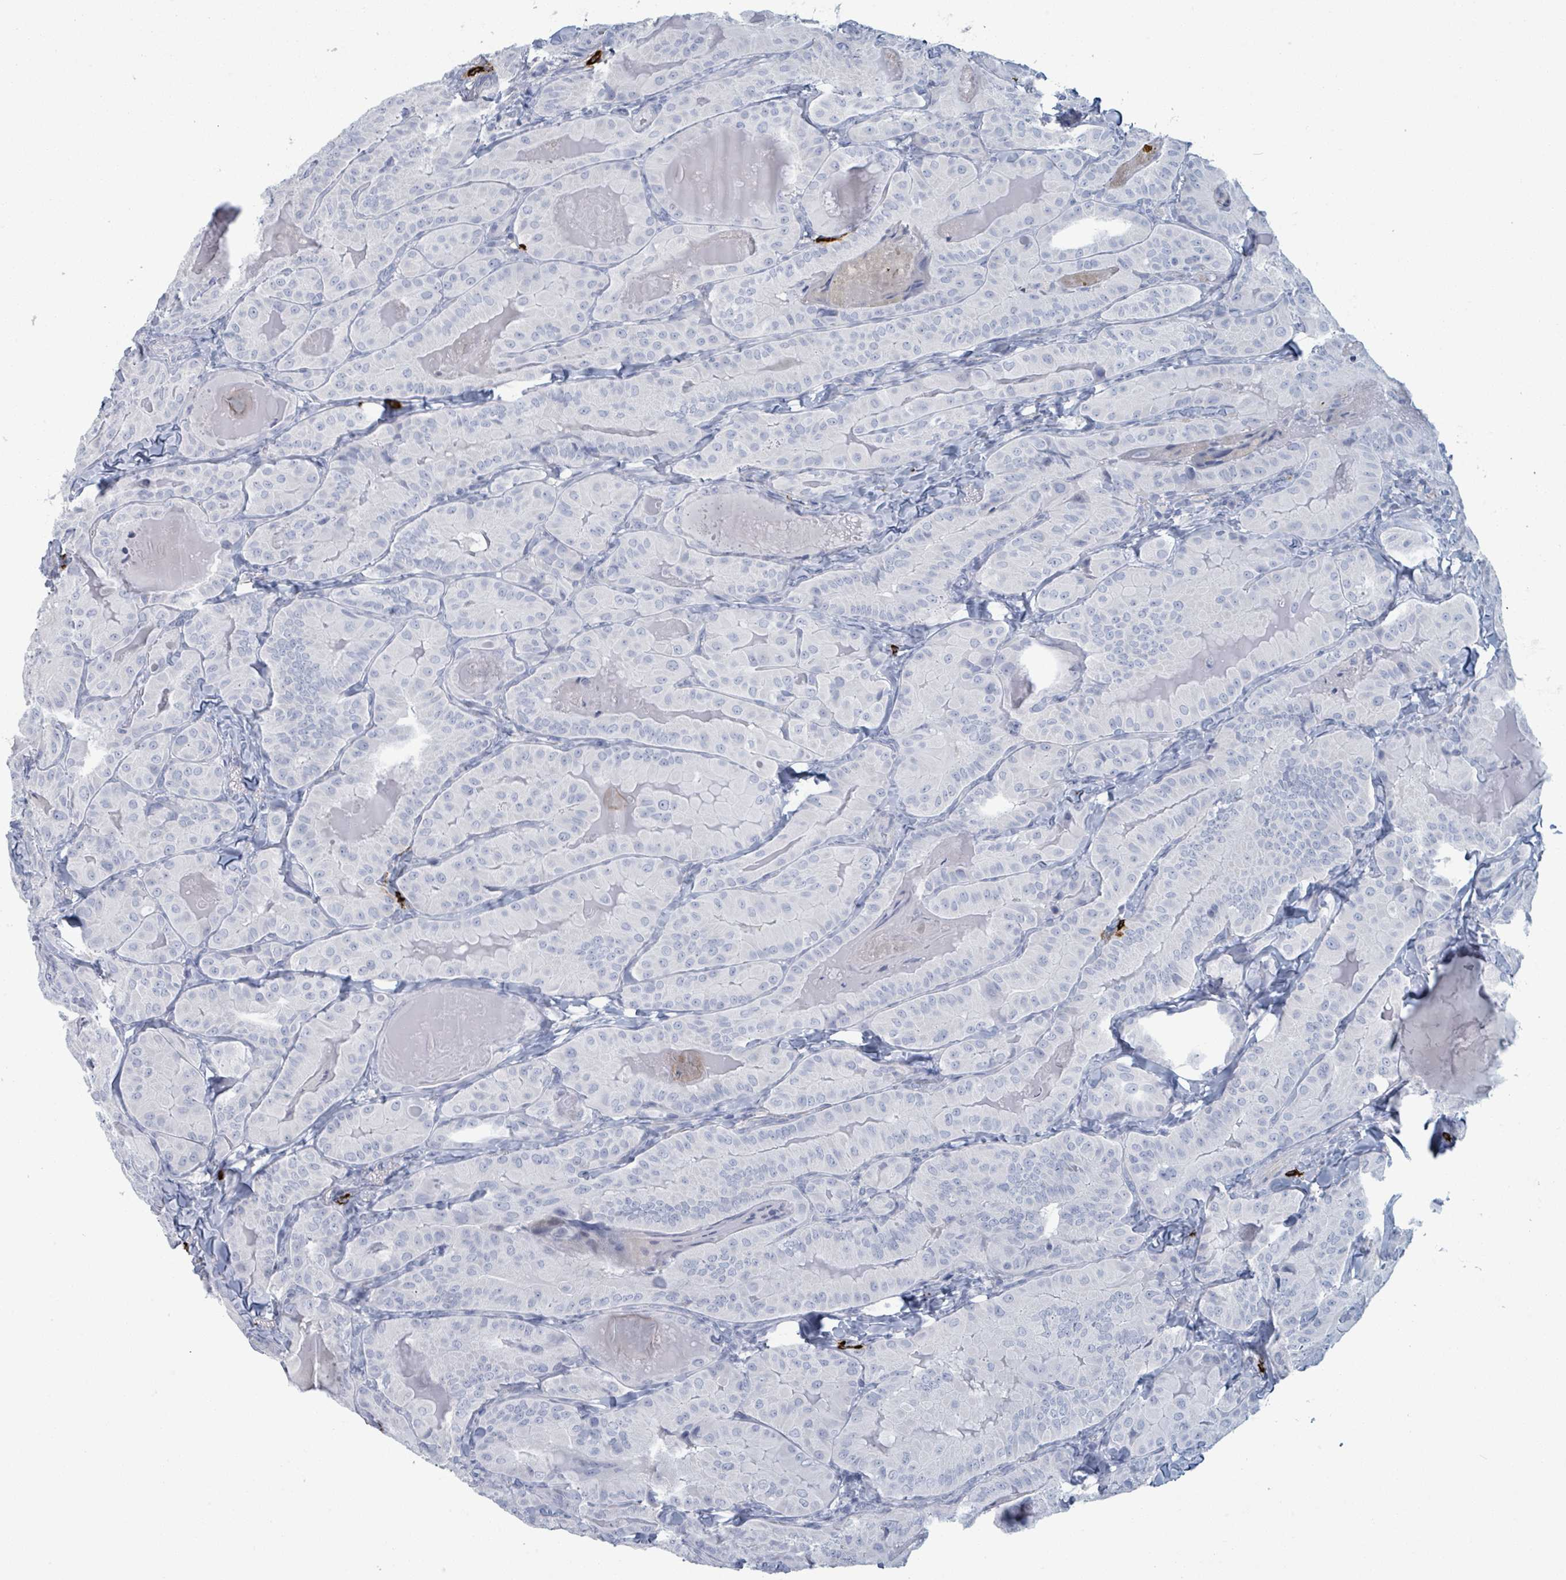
{"staining": {"intensity": "negative", "quantity": "none", "location": "none"}, "tissue": "thyroid cancer", "cell_type": "Tumor cells", "image_type": "cancer", "snomed": [{"axis": "morphology", "description": "Papillary adenocarcinoma, NOS"}, {"axis": "topography", "description": "Thyroid gland"}], "caption": "Immunohistochemistry (IHC) of thyroid papillary adenocarcinoma shows no expression in tumor cells.", "gene": "VPS13D", "patient": {"sex": "female", "age": 68}}